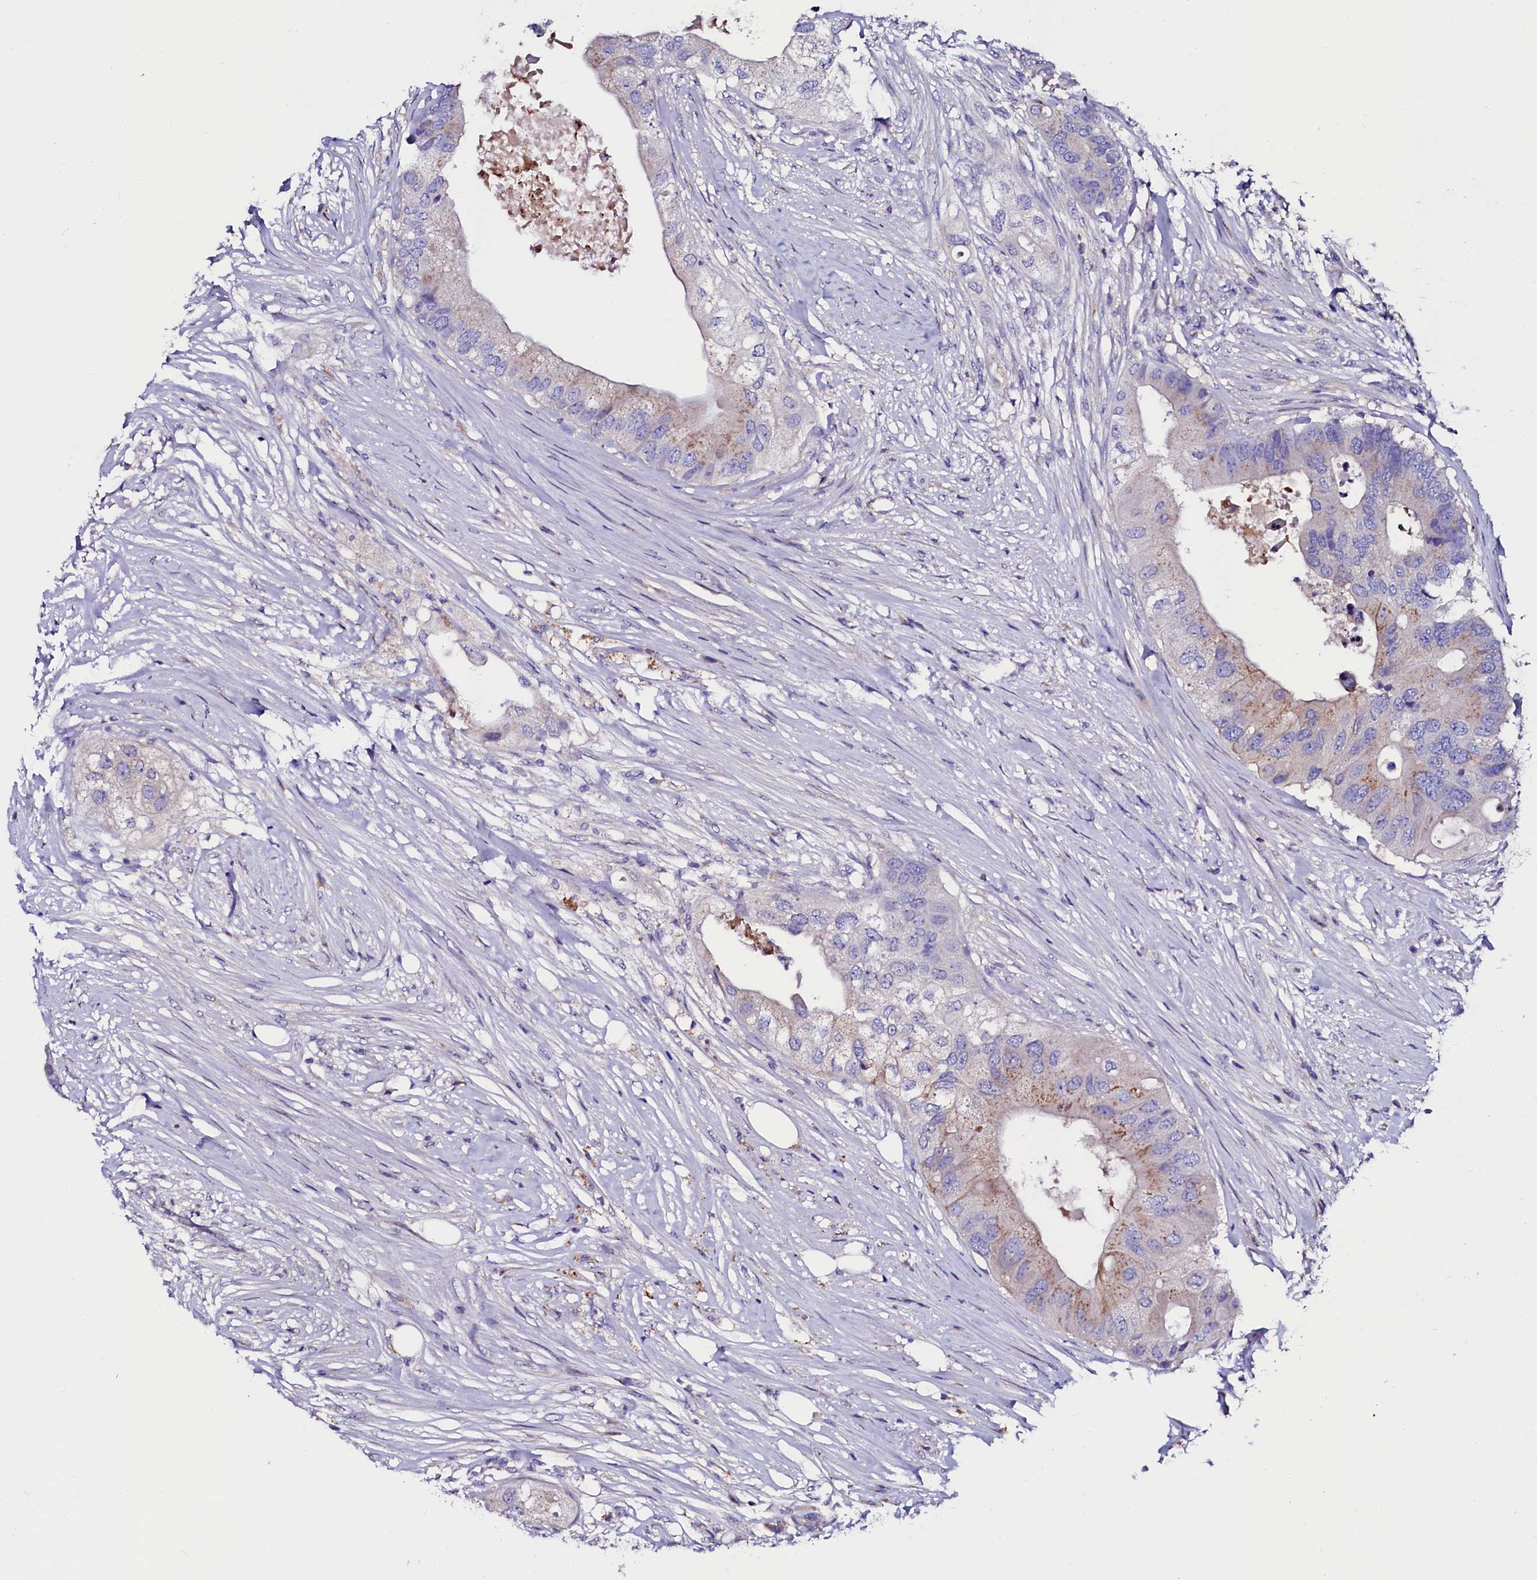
{"staining": {"intensity": "moderate", "quantity": "<25%", "location": "cytoplasmic/membranous"}, "tissue": "colorectal cancer", "cell_type": "Tumor cells", "image_type": "cancer", "snomed": [{"axis": "morphology", "description": "Adenocarcinoma, NOS"}, {"axis": "topography", "description": "Colon"}], "caption": "Immunohistochemical staining of colorectal adenocarcinoma demonstrates moderate cytoplasmic/membranous protein expression in about <25% of tumor cells. Using DAB (brown) and hematoxylin (blue) stains, captured at high magnification using brightfield microscopy.", "gene": "OTOL1", "patient": {"sex": "male", "age": 71}}